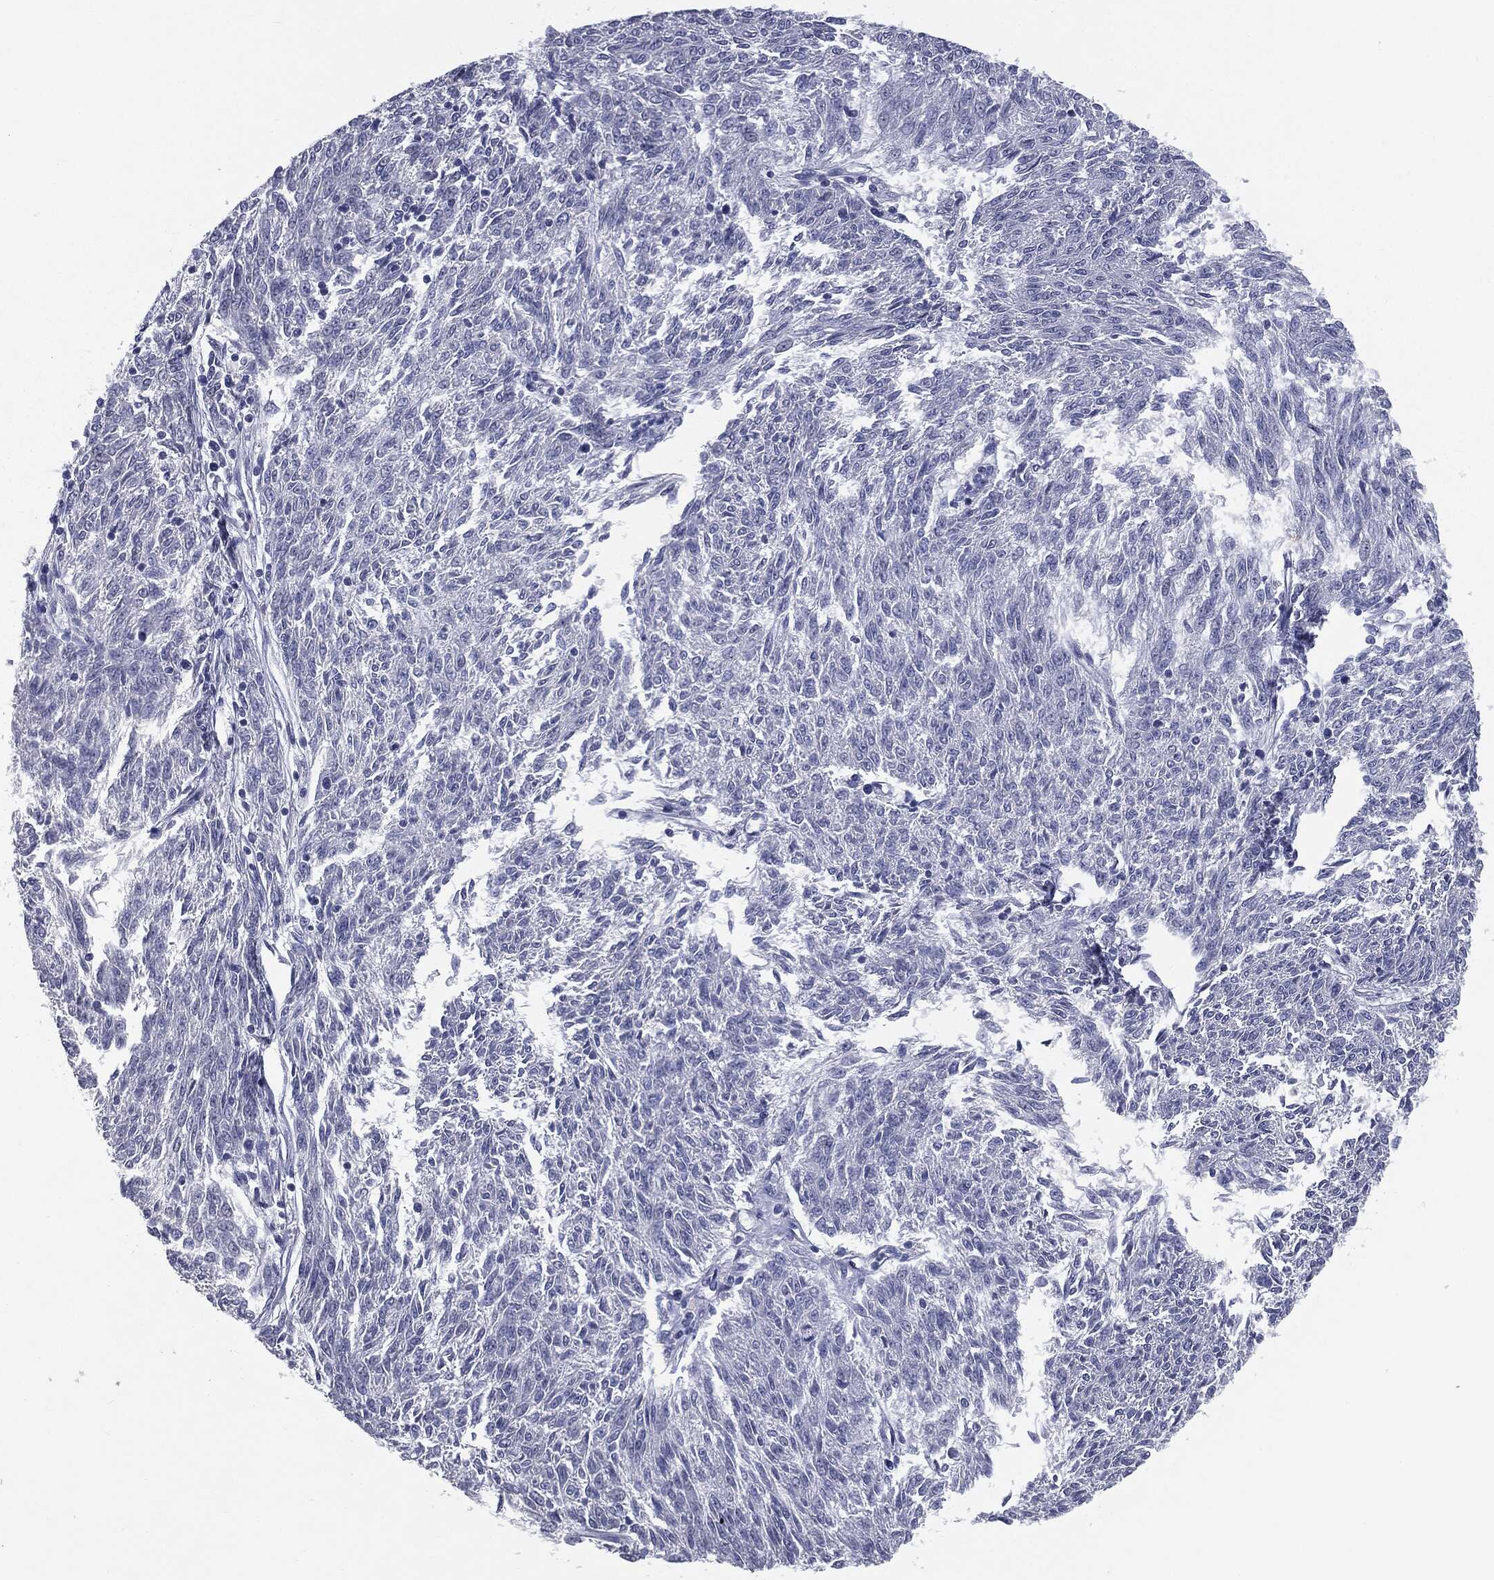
{"staining": {"intensity": "negative", "quantity": "none", "location": "none"}, "tissue": "melanoma", "cell_type": "Tumor cells", "image_type": "cancer", "snomed": [{"axis": "morphology", "description": "Malignant melanoma, NOS"}, {"axis": "topography", "description": "Skin"}], "caption": "Melanoma was stained to show a protein in brown. There is no significant expression in tumor cells.", "gene": "MUC1", "patient": {"sex": "female", "age": 72}}